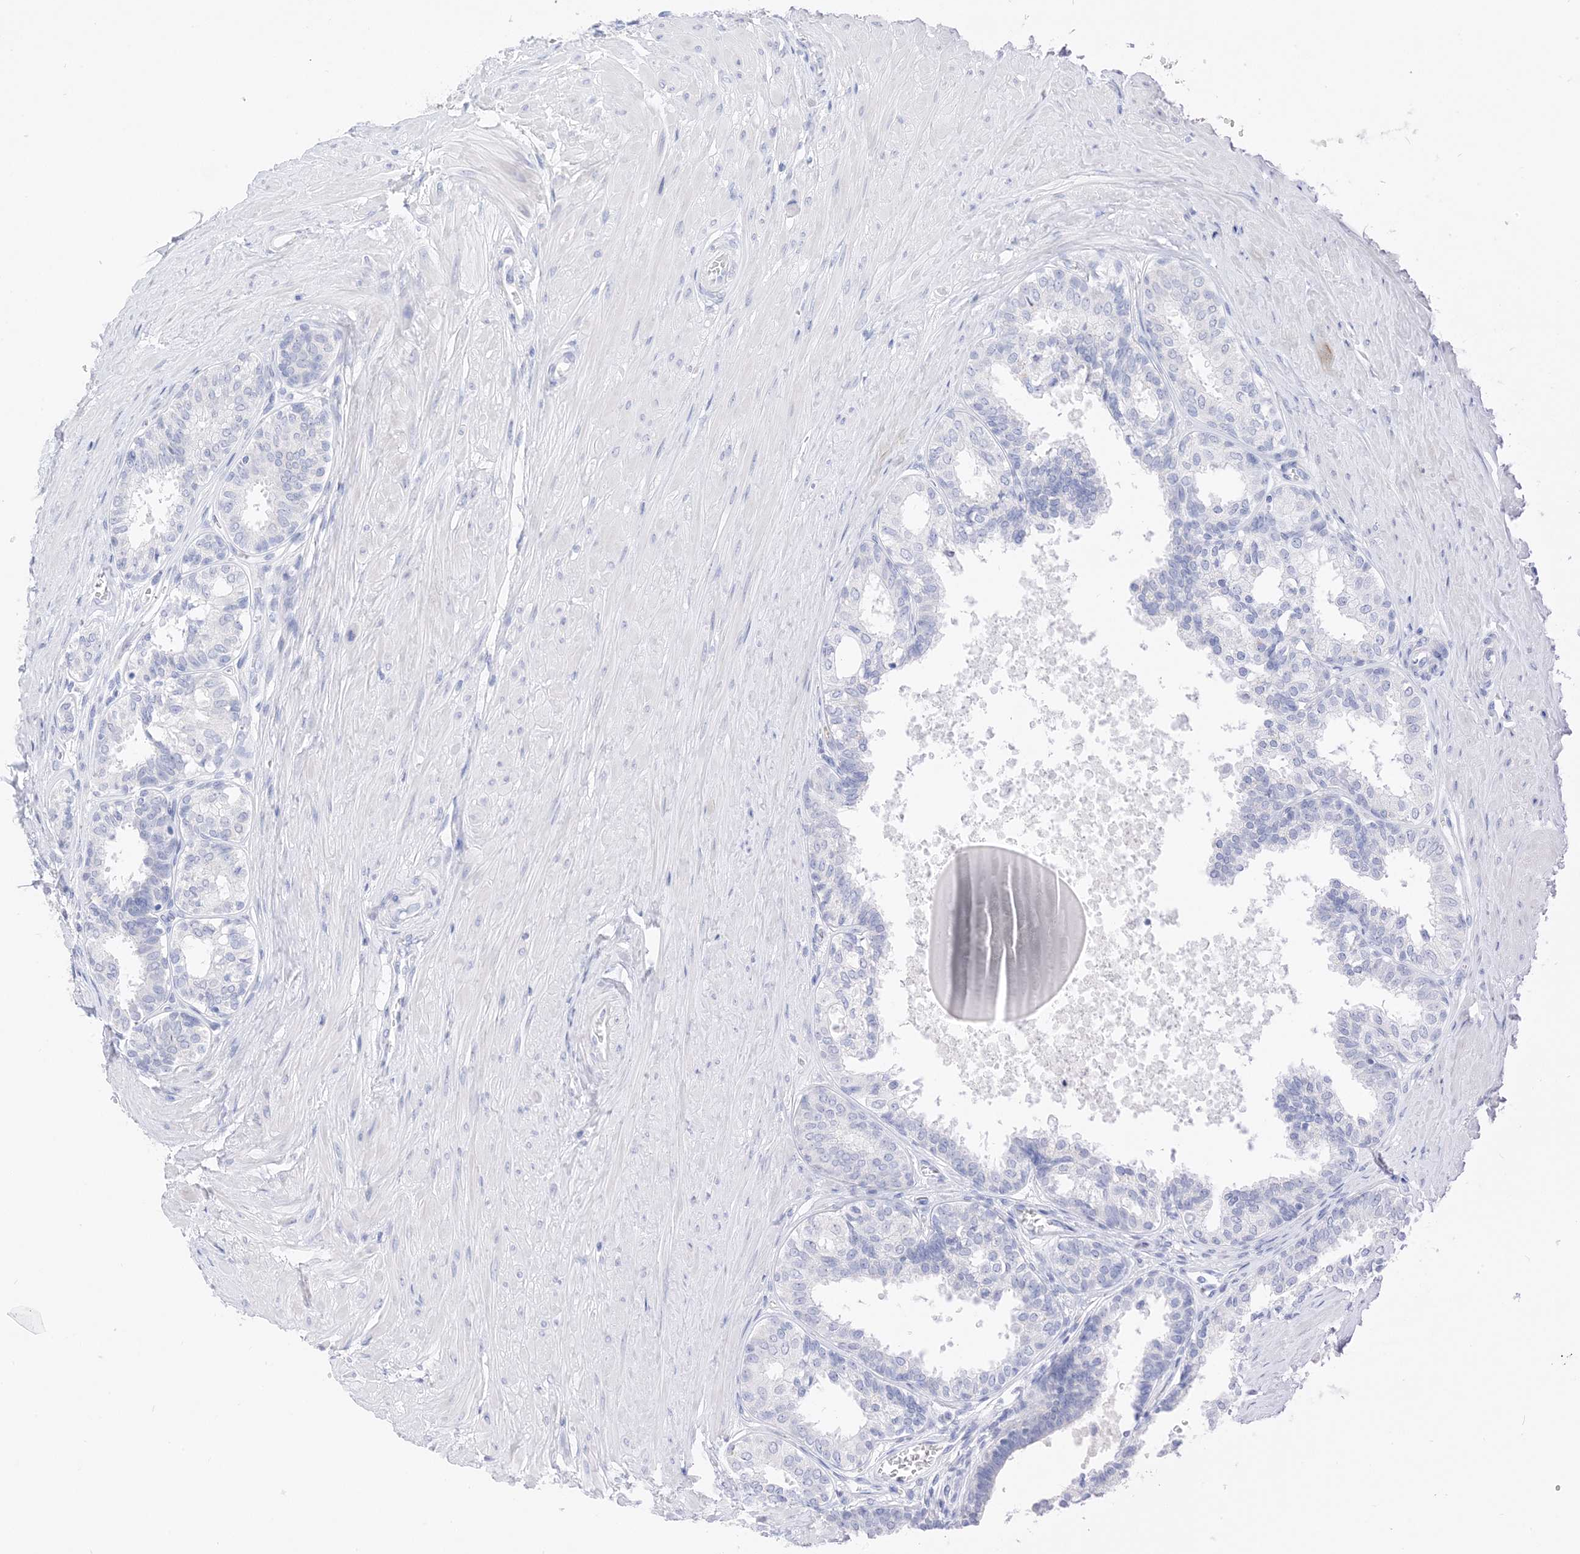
{"staining": {"intensity": "negative", "quantity": "none", "location": "none"}, "tissue": "prostate", "cell_type": "Glandular cells", "image_type": "normal", "snomed": [{"axis": "morphology", "description": "Normal tissue, NOS"}, {"axis": "topography", "description": "Prostate"}], "caption": "DAB (3,3'-diaminobenzidine) immunohistochemical staining of unremarkable human prostate displays no significant staining in glandular cells. (DAB immunohistochemistry (IHC) with hematoxylin counter stain).", "gene": "MUC17", "patient": {"sex": "male", "age": 48}}